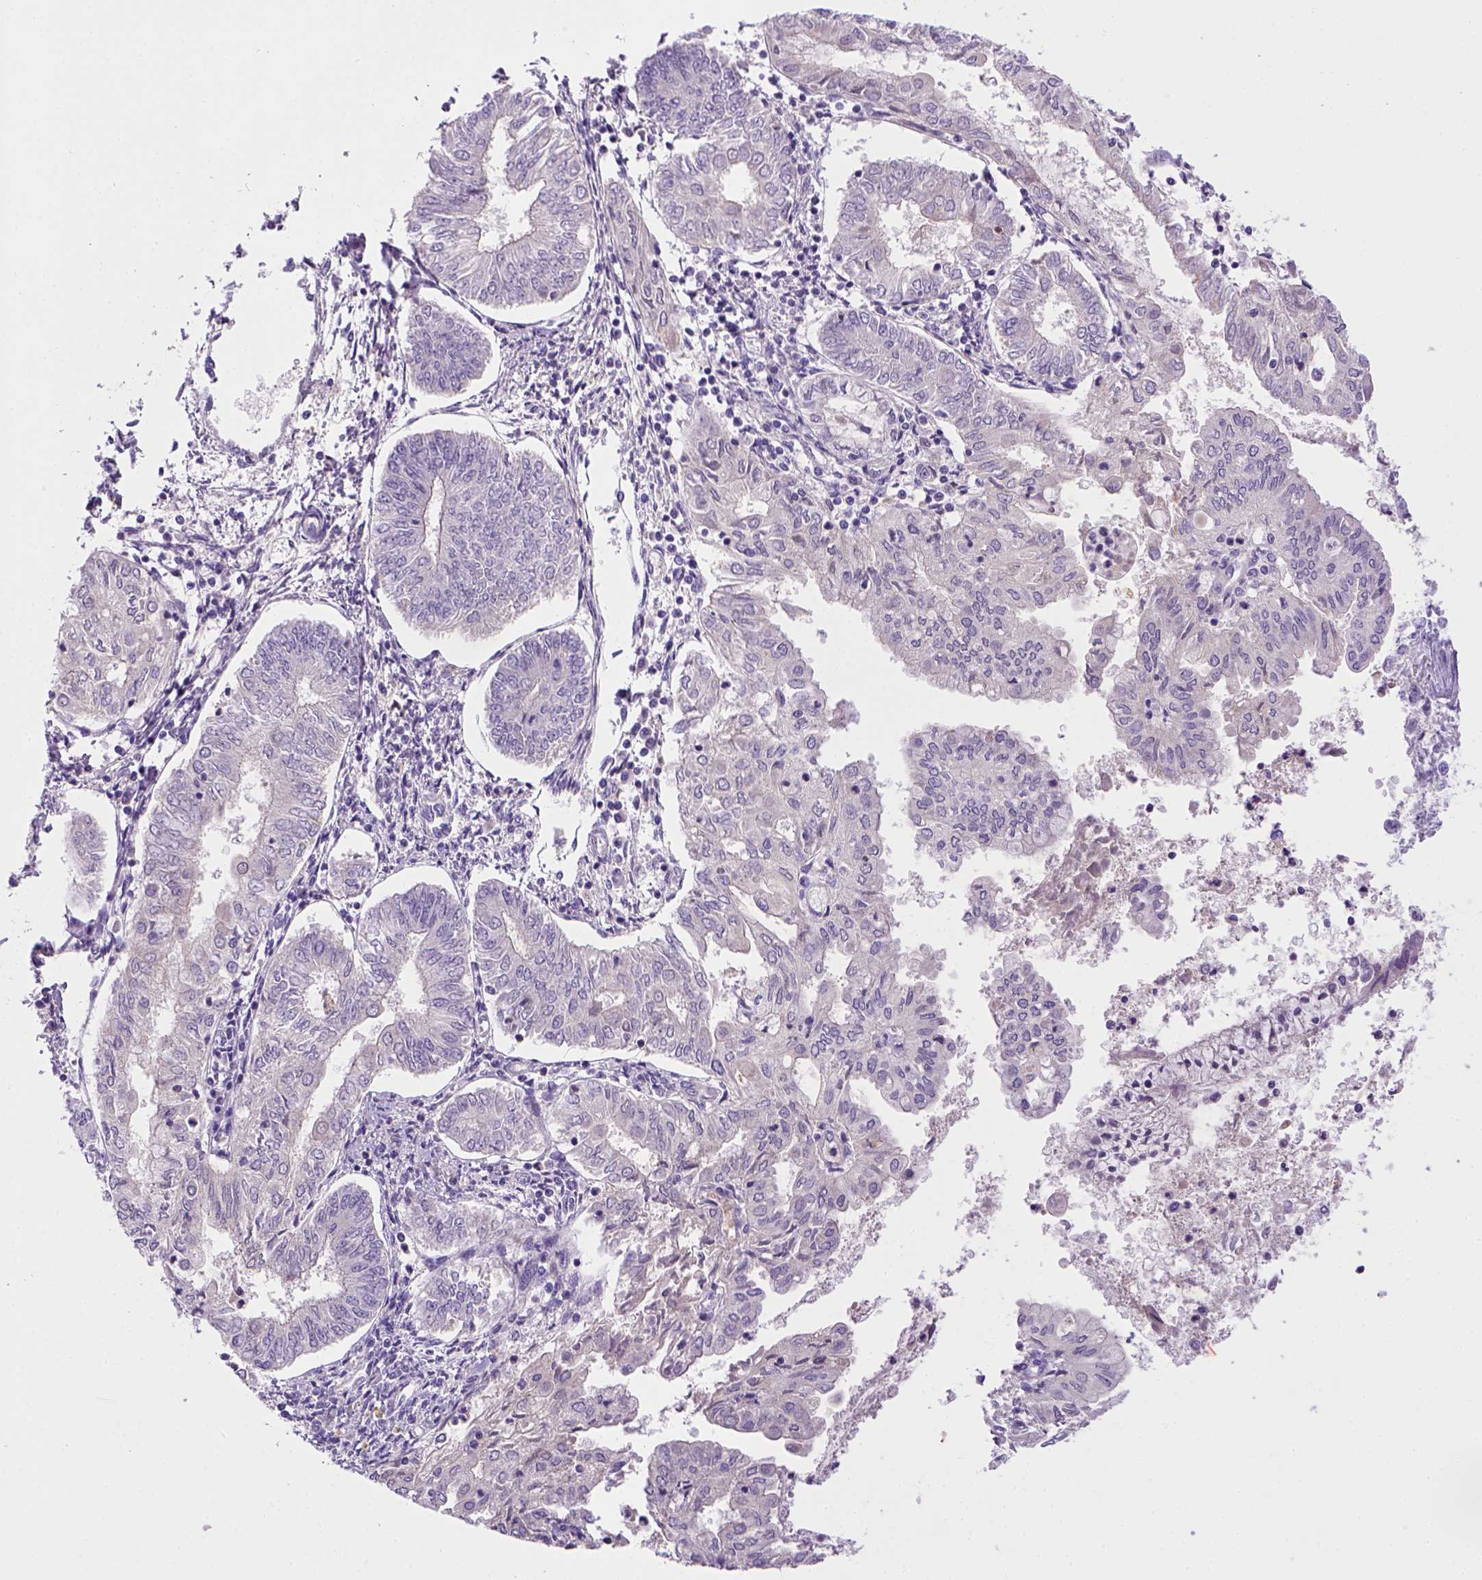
{"staining": {"intensity": "negative", "quantity": "none", "location": "none"}, "tissue": "endometrial cancer", "cell_type": "Tumor cells", "image_type": "cancer", "snomed": [{"axis": "morphology", "description": "Adenocarcinoma, NOS"}, {"axis": "topography", "description": "Endometrium"}], "caption": "IHC of adenocarcinoma (endometrial) shows no staining in tumor cells.", "gene": "BAAT", "patient": {"sex": "female", "age": 68}}